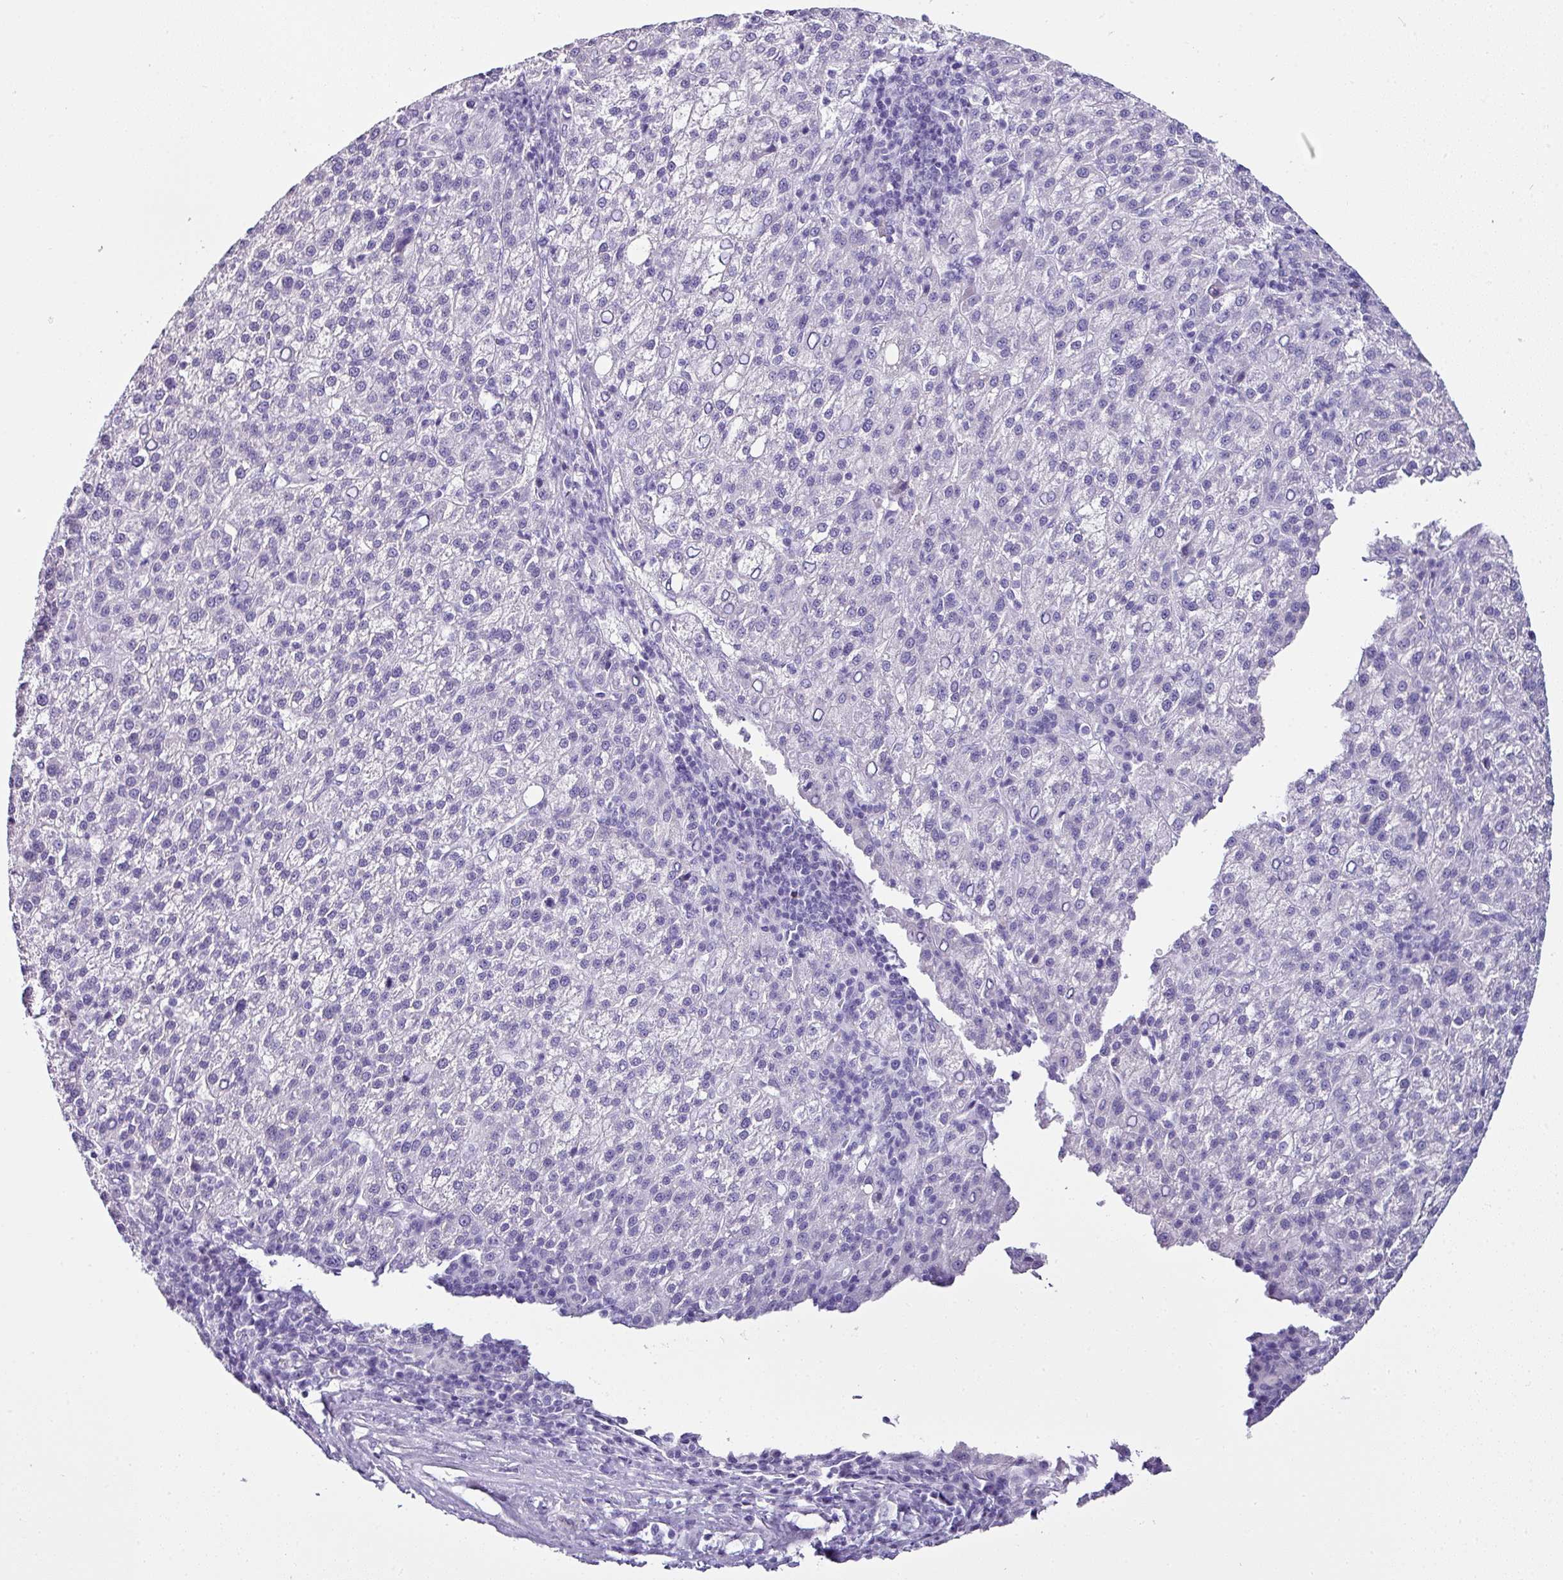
{"staining": {"intensity": "negative", "quantity": "none", "location": "none"}, "tissue": "liver cancer", "cell_type": "Tumor cells", "image_type": "cancer", "snomed": [{"axis": "morphology", "description": "Carcinoma, Hepatocellular, NOS"}, {"axis": "topography", "description": "Liver"}], "caption": "The immunohistochemistry (IHC) histopathology image has no significant positivity in tumor cells of liver cancer tissue.", "gene": "NAPSA", "patient": {"sex": "female", "age": 58}}